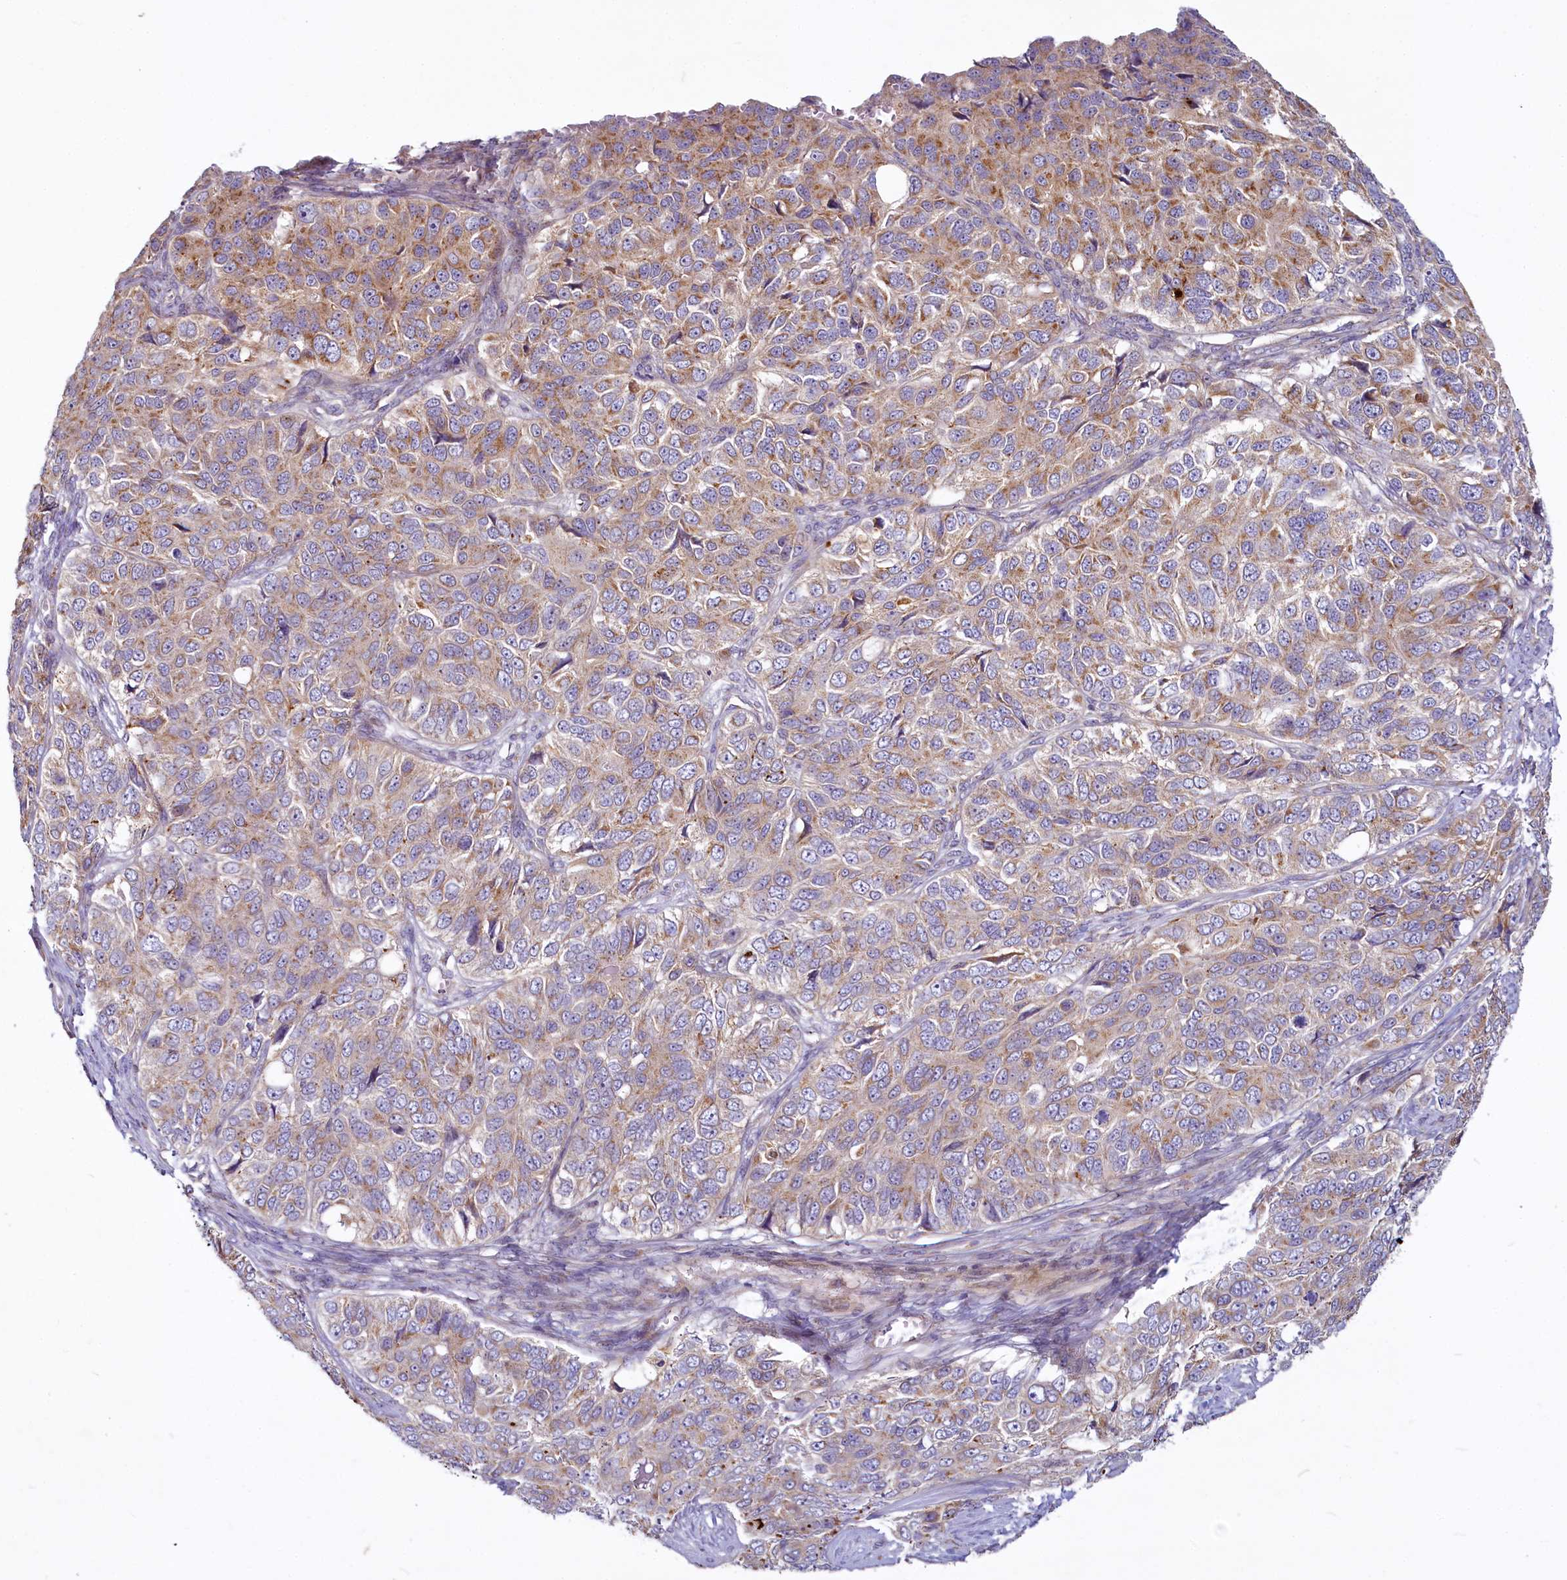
{"staining": {"intensity": "moderate", "quantity": "25%-75%", "location": "cytoplasmic/membranous"}, "tissue": "ovarian cancer", "cell_type": "Tumor cells", "image_type": "cancer", "snomed": [{"axis": "morphology", "description": "Carcinoma, endometroid"}, {"axis": "topography", "description": "Ovary"}], "caption": "IHC (DAB (3,3'-diaminobenzidine)) staining of human ovarian cancer reveals moderate cytoplasmic/membranous protein positivity in about 25%-75% of tumor cells. (DAB (3,3'-diaminobenzidine) IHC, brown staining for protein, blue staining for nuclei).", "gene": "ADCY2", "patient": {"sex": "female", "age": 51}}